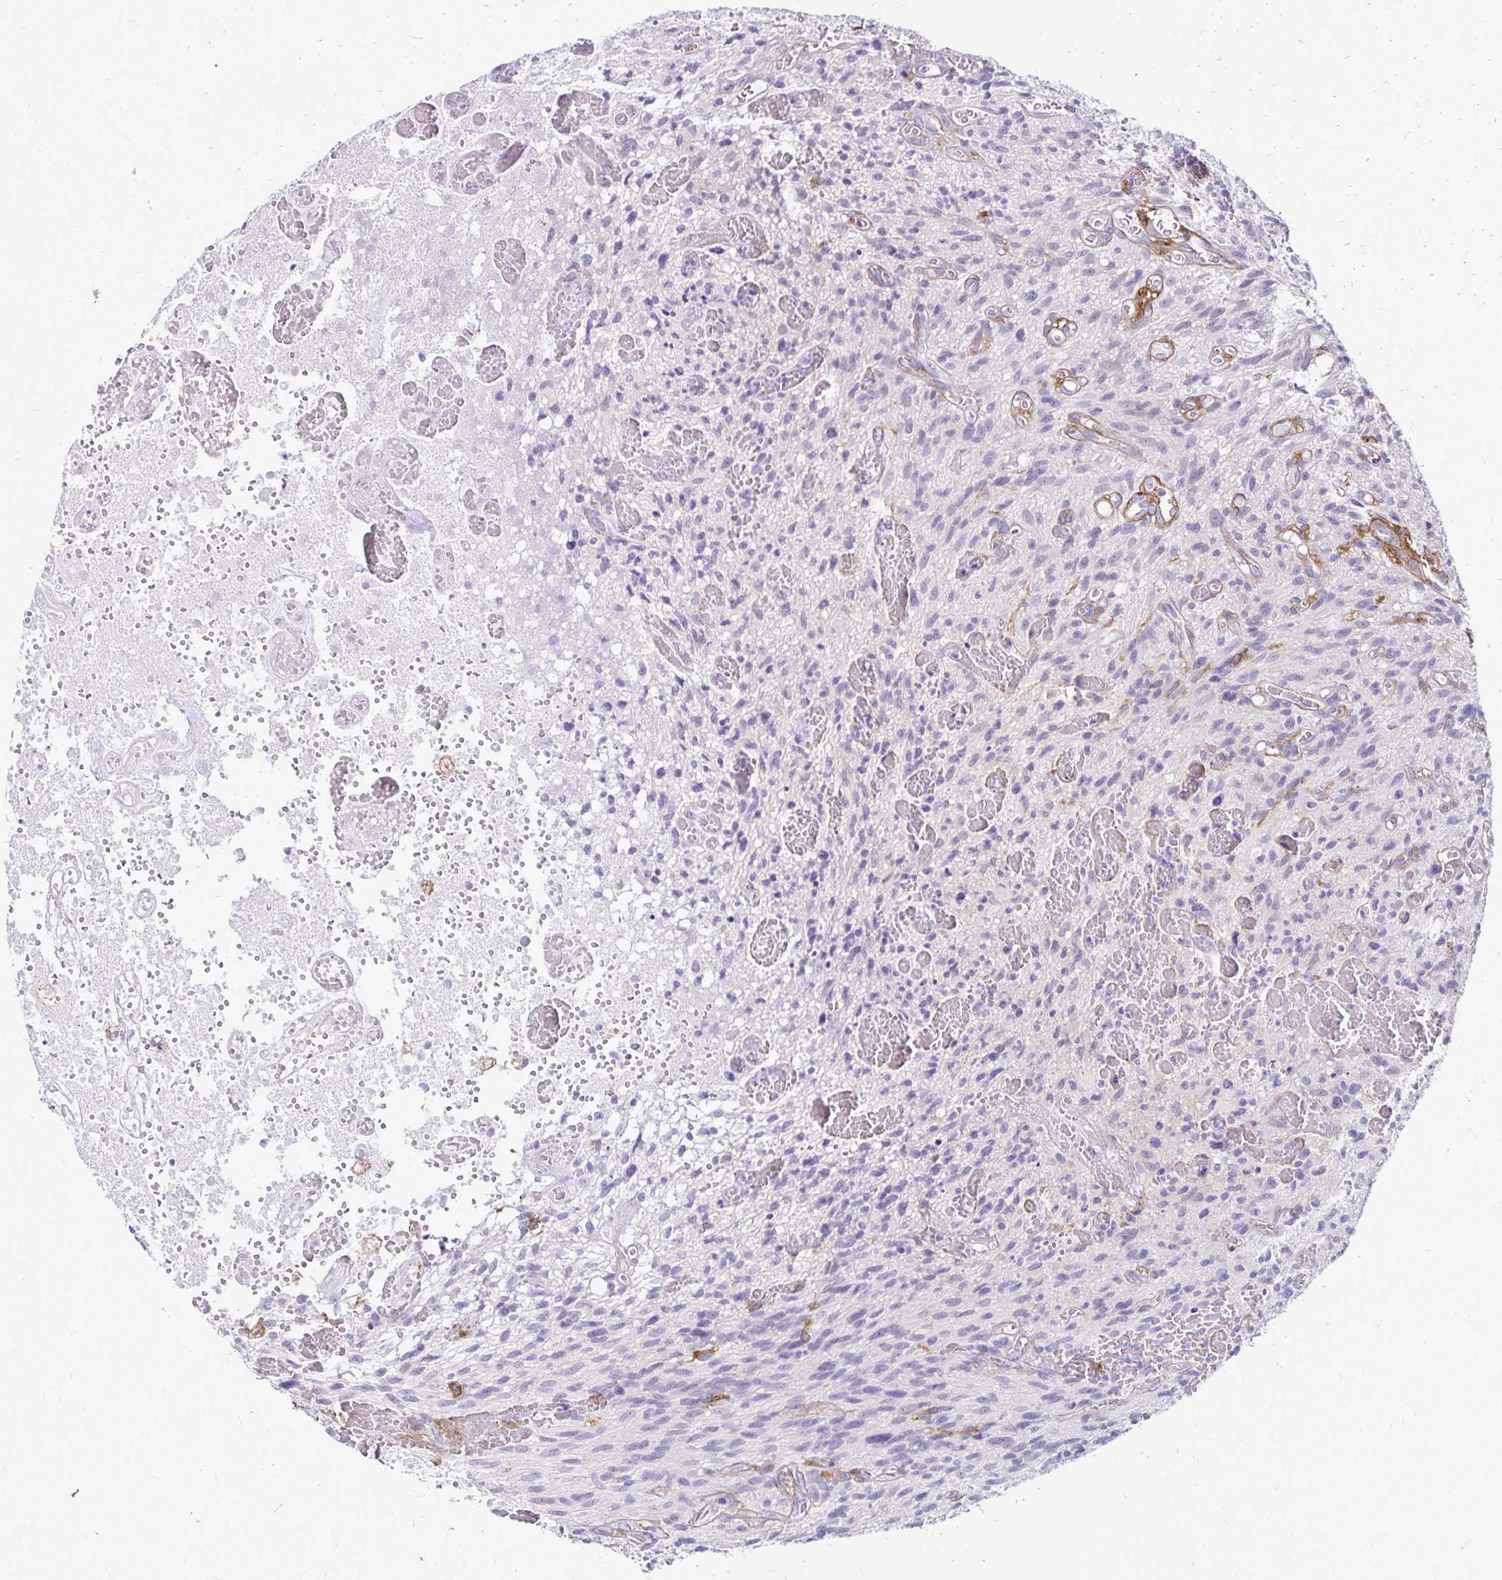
{"staining": {"intensity": "negative", "quantity": "none", "location": "none"}, "tissue": "glioma", "cell_type": "Tumor cells", "image_type": "cancer", "snomed": [{"axis": "morphology", "description": "Glioma, malignant, High grade"}, {"axis": "topography", "description": "Brain"}], "caption": "IHC histopathology image of neoplastic tissue: glioma stained with DAB (3,3'-diaminobenzidine) displays no significant protein expression in tumor cells.", "gene": "TNS3", "patient": {"sex": "male", "age": 75}}